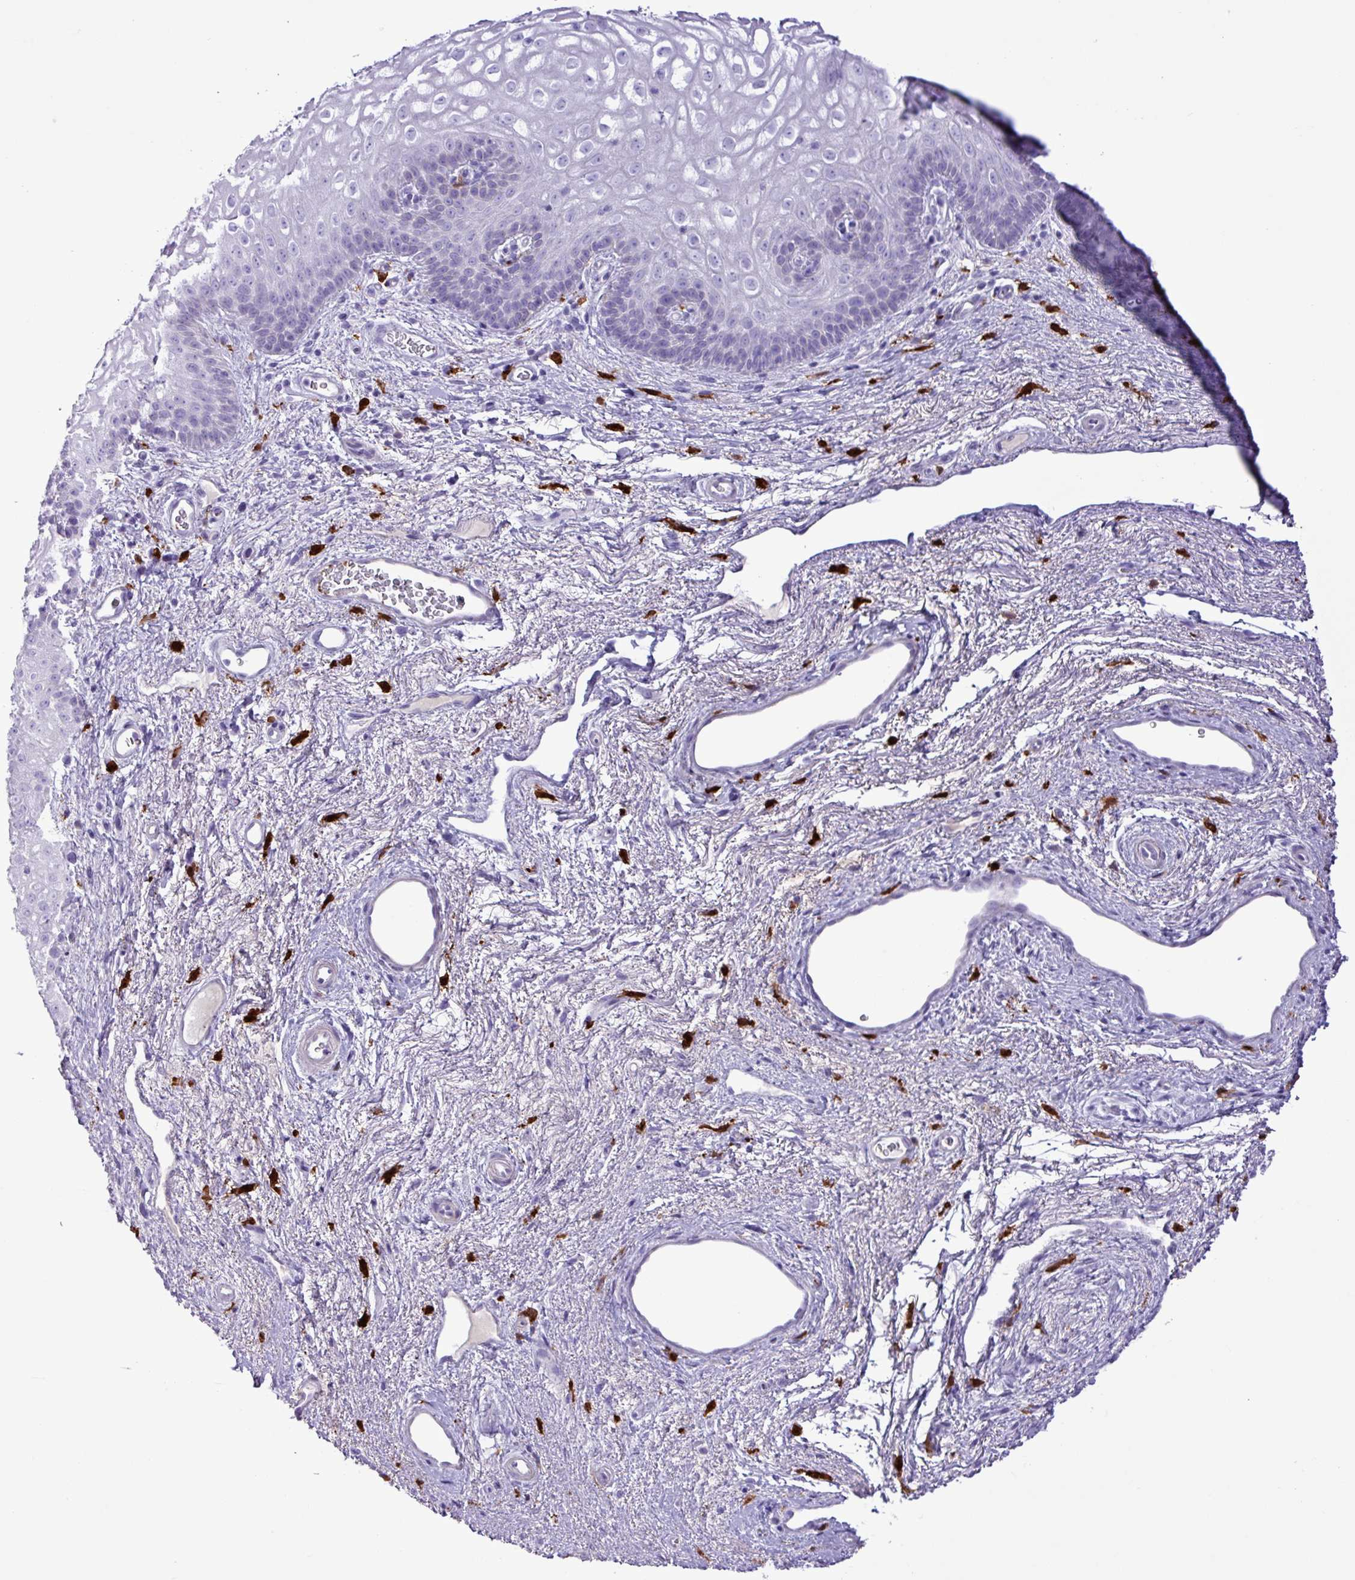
{"staining": {"intensity": "negative", "quantity": "none", "location": "none"}, "tissue": "vagina", "cell_type": "Squamous epithelial cells", "image_type": "normal", "snomed": [{"axis": "morphology", "description": "Normal tissue, NOS"}, {"axis": "topography", "description": "Vagina"}], "caption": "Immunohistochemistry (IHC) of unremarkable human vagina shows no expression in squamous epithelial cells. (Brightfield microscopy of DAB (3,3'-diaminobenzidine) immunohistochemistry (IHC) at high magnification).", "gene": "TMEM200C", "patient": {"sex": "female", "age": 47}}